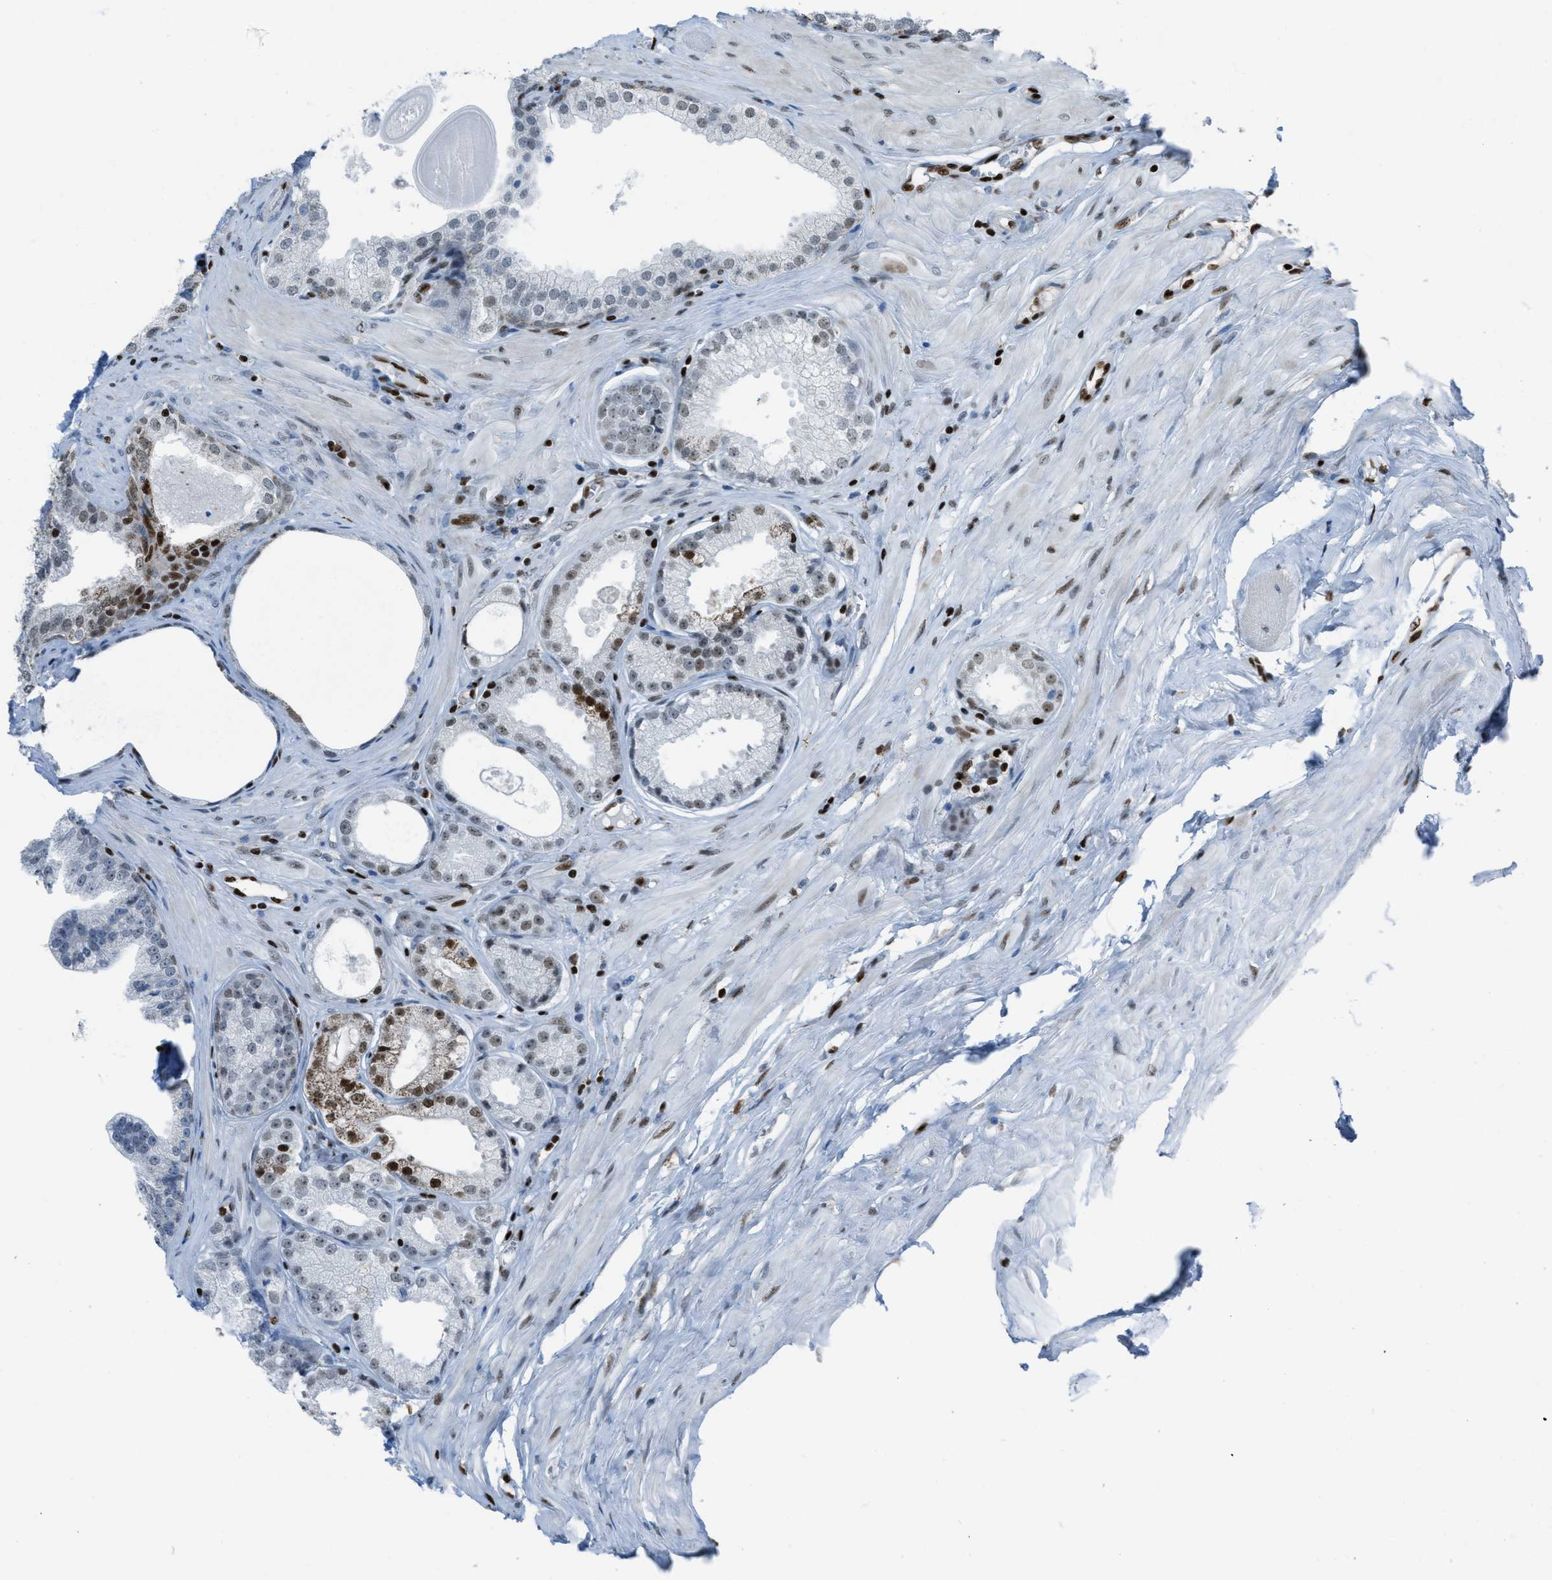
{"staining": {"intensity": "strong", "quantity": "<25%", "location": "nuclear"}, "tissue": "prostate cancer", "cell_type": "Tumor cells", "image_type": "cancer", "snomed": [{"axis": "morphology", "description": "Adenocarcinoma, Low grade"}, {"axis": "topography", "description": "Prostate"}], "caption": "Tumor cells display medium levels of strong nuclear staining in about <25% of cells in low-grade adenocarcinoma (prostate). (brown staining indicates protein expression, while blue staining denotes nuclei).", "gene": "SLFN5", "patient": {"sex": "male", "age": 57}}